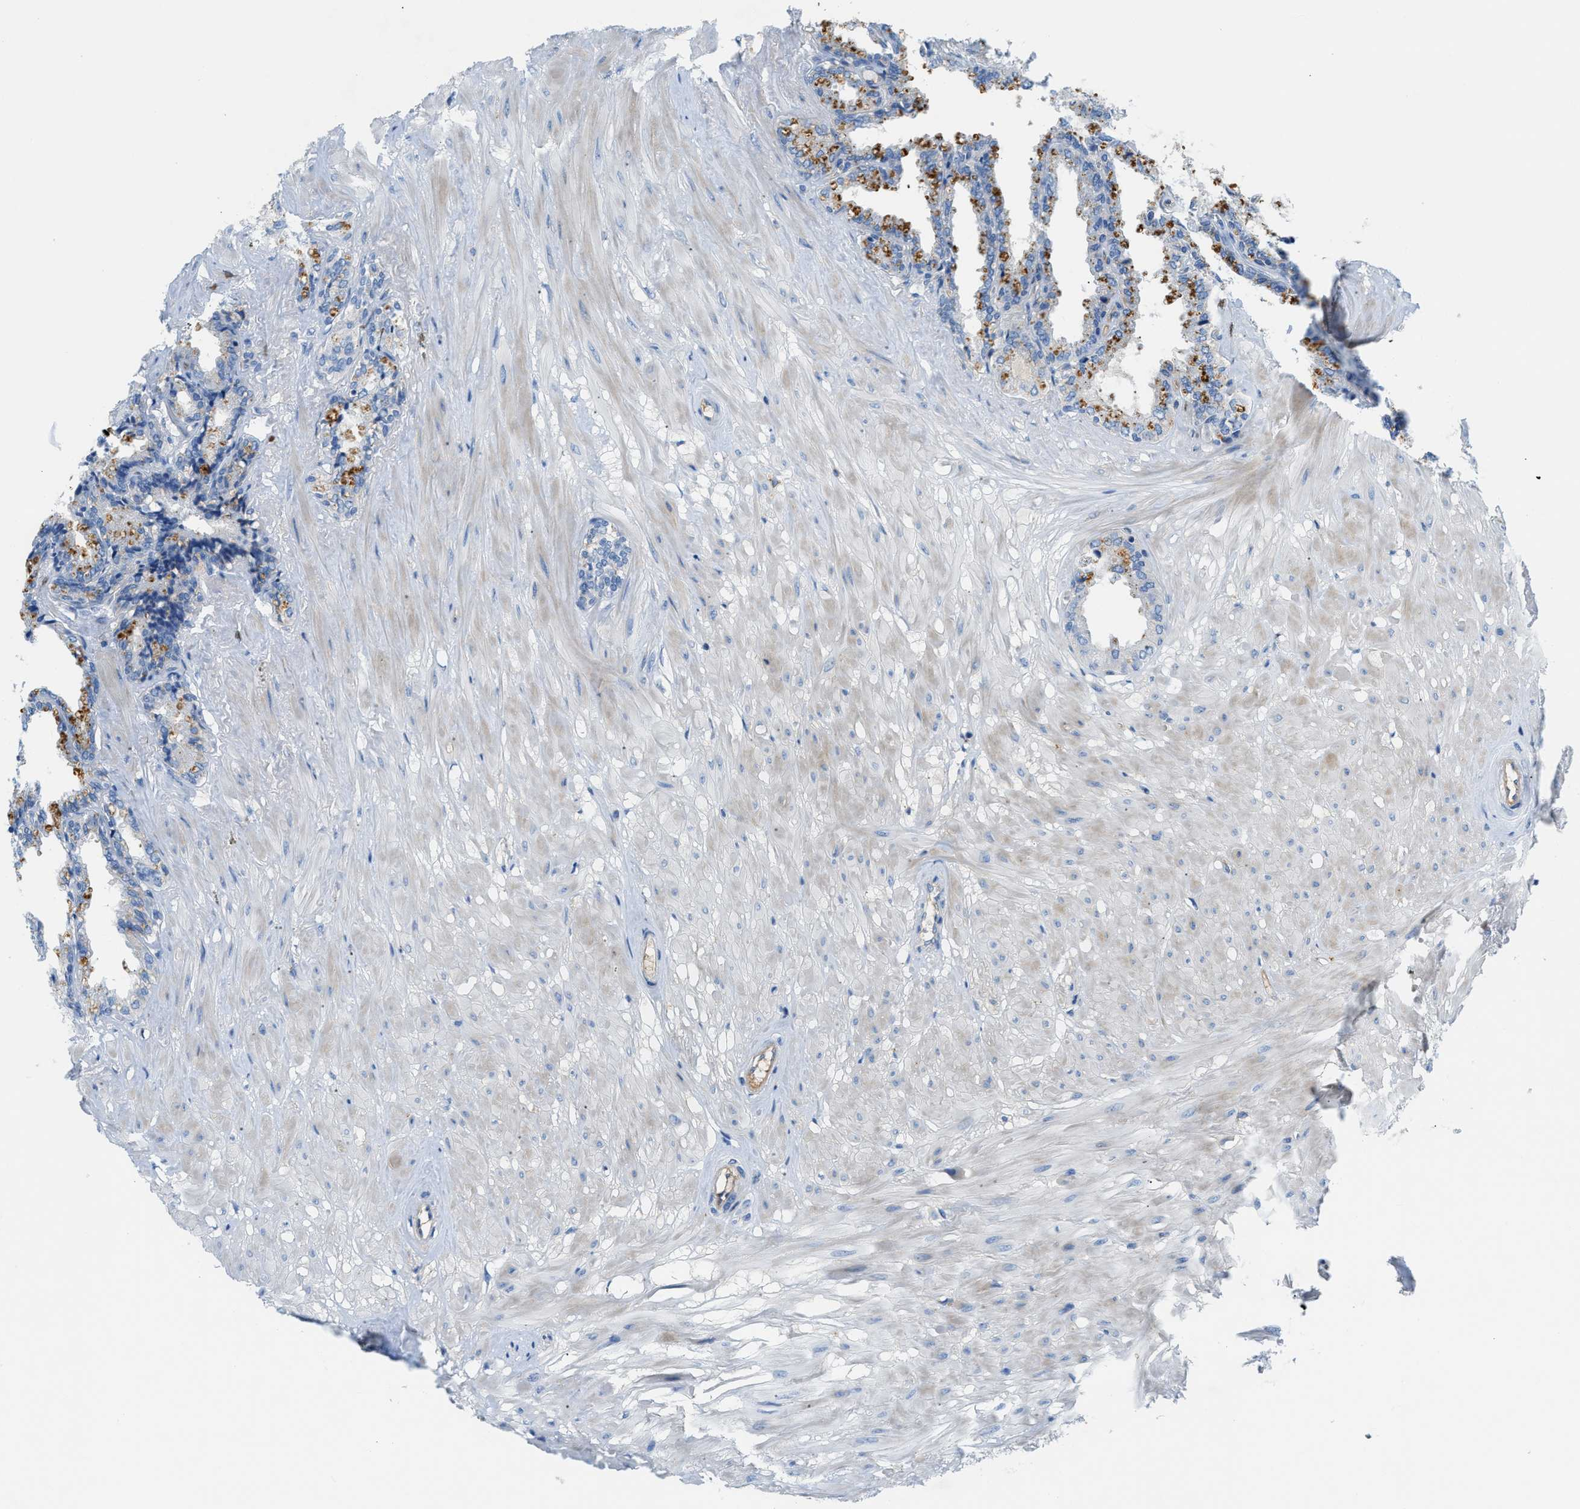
{"staining": {"intensity": "weak", "quantity": "<25%", "location": "cytoplasmic/membranous"}, "tissue": "seminal vesicle", "cell_type": "Glandular cells", "image_type": "normal", "snomed": [{"axis": "morphology", "description": "Normal tissue, NOS"}, {"axis": "topography", "description": "Seminal veicle"}], "caption": "The micrograph shows no staining of glandular cells in unremarkable seminal vesicle.", "gene": "ORAI1", "patient": {"sex": "male", "age": 46}}